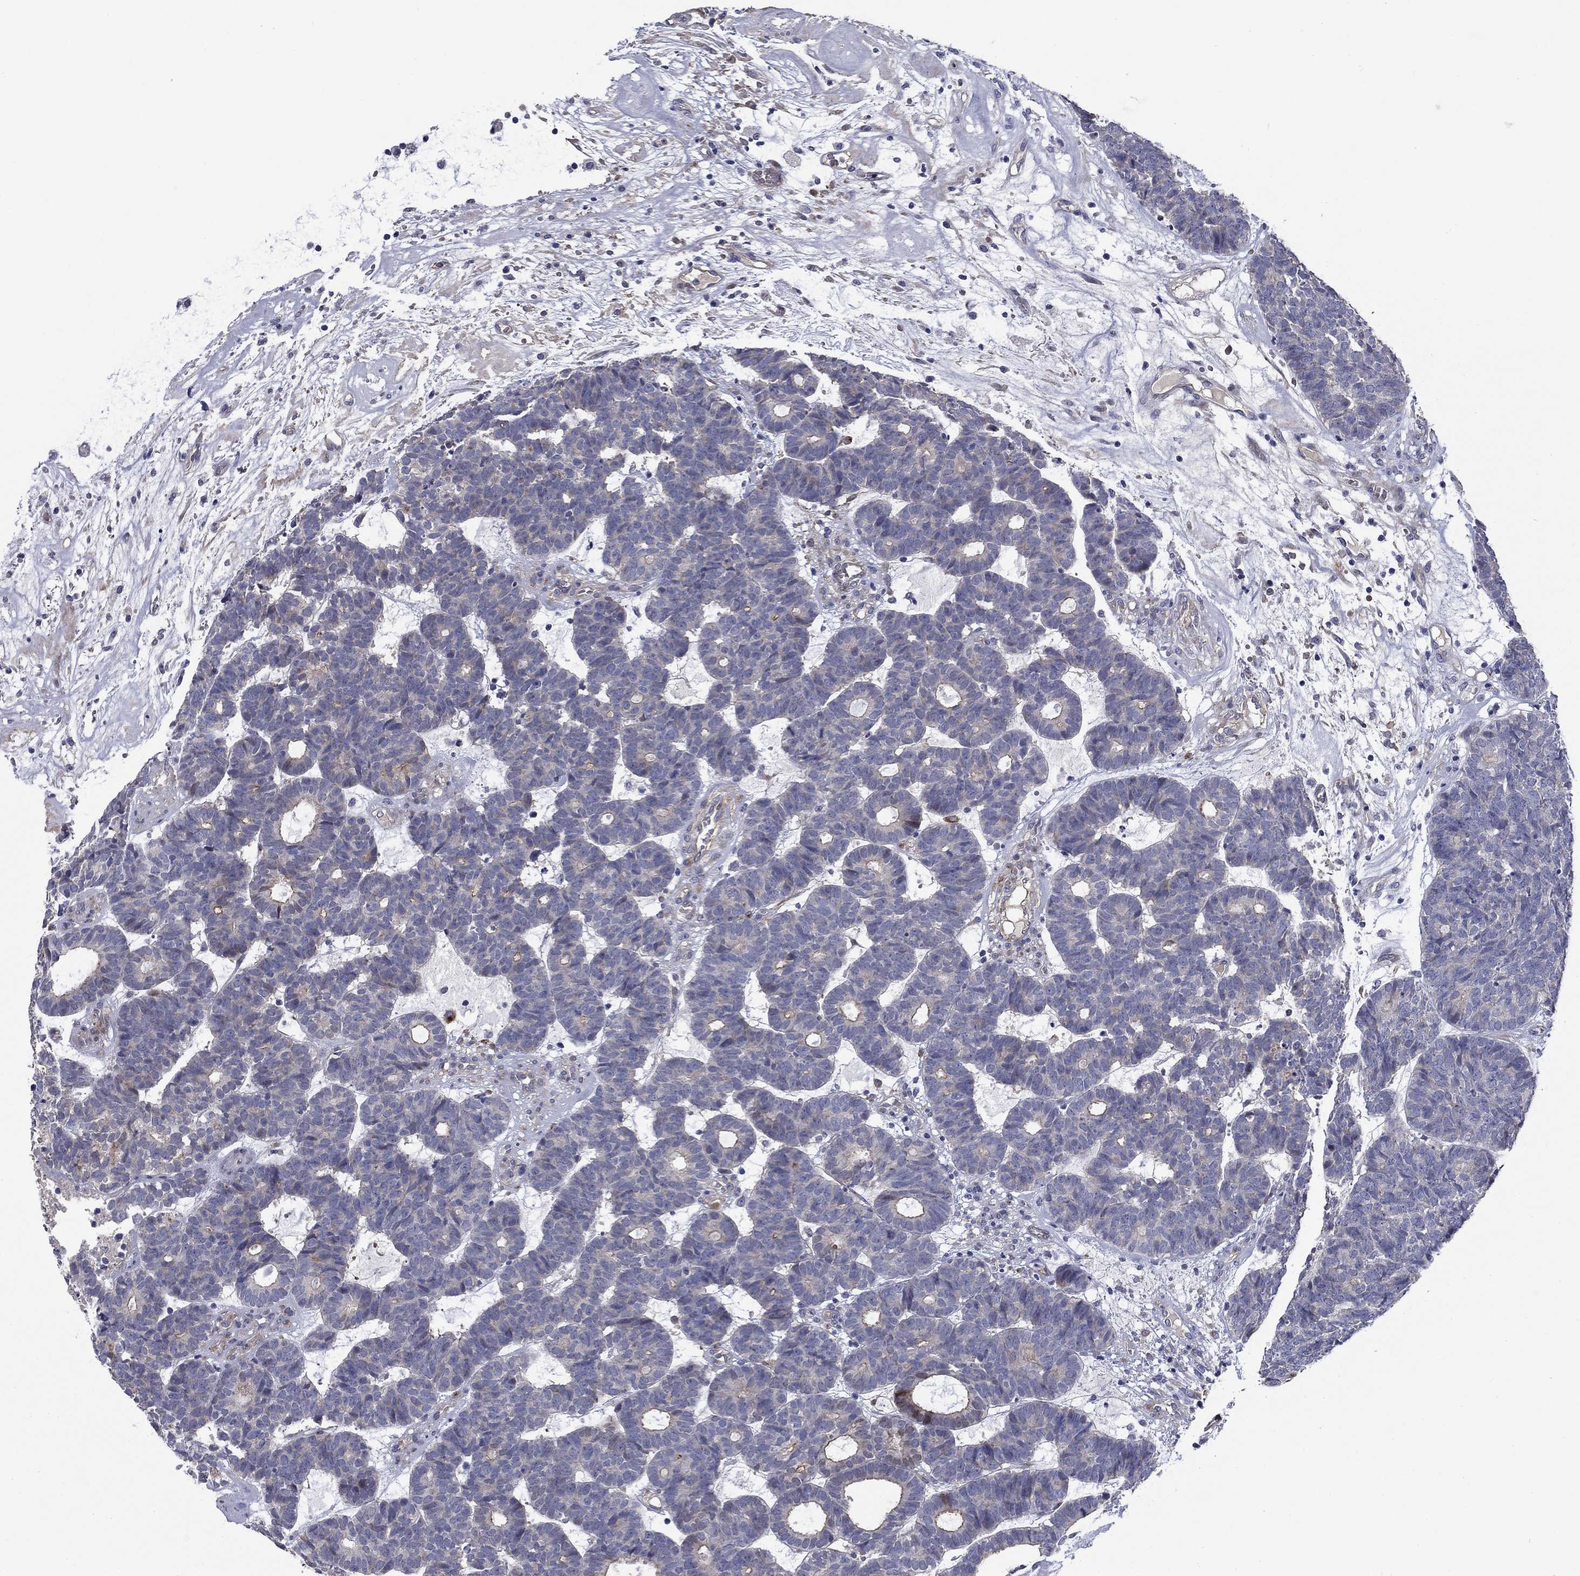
{"staining": {"intensity": "weak", "quantity": "<25%", "location": "cytoplasmic/membranous"}, "tissue": "head and neck cancer", "cell_type": "Tumor cells", "image_type": "cancer", "snomed": [{"axis": "morphology", "description": "Adenocarcinoma, NOS"}, {"axis": "topography", "description": "Head-Neck"}], "caption": "The immunohistochemistry (IHC) image has no significant staining in tumor cells of adenocarcinoma (head and neck) tissue.", "gene": "SLC1A1", "patient": {"sex": "female", "age": 81}}